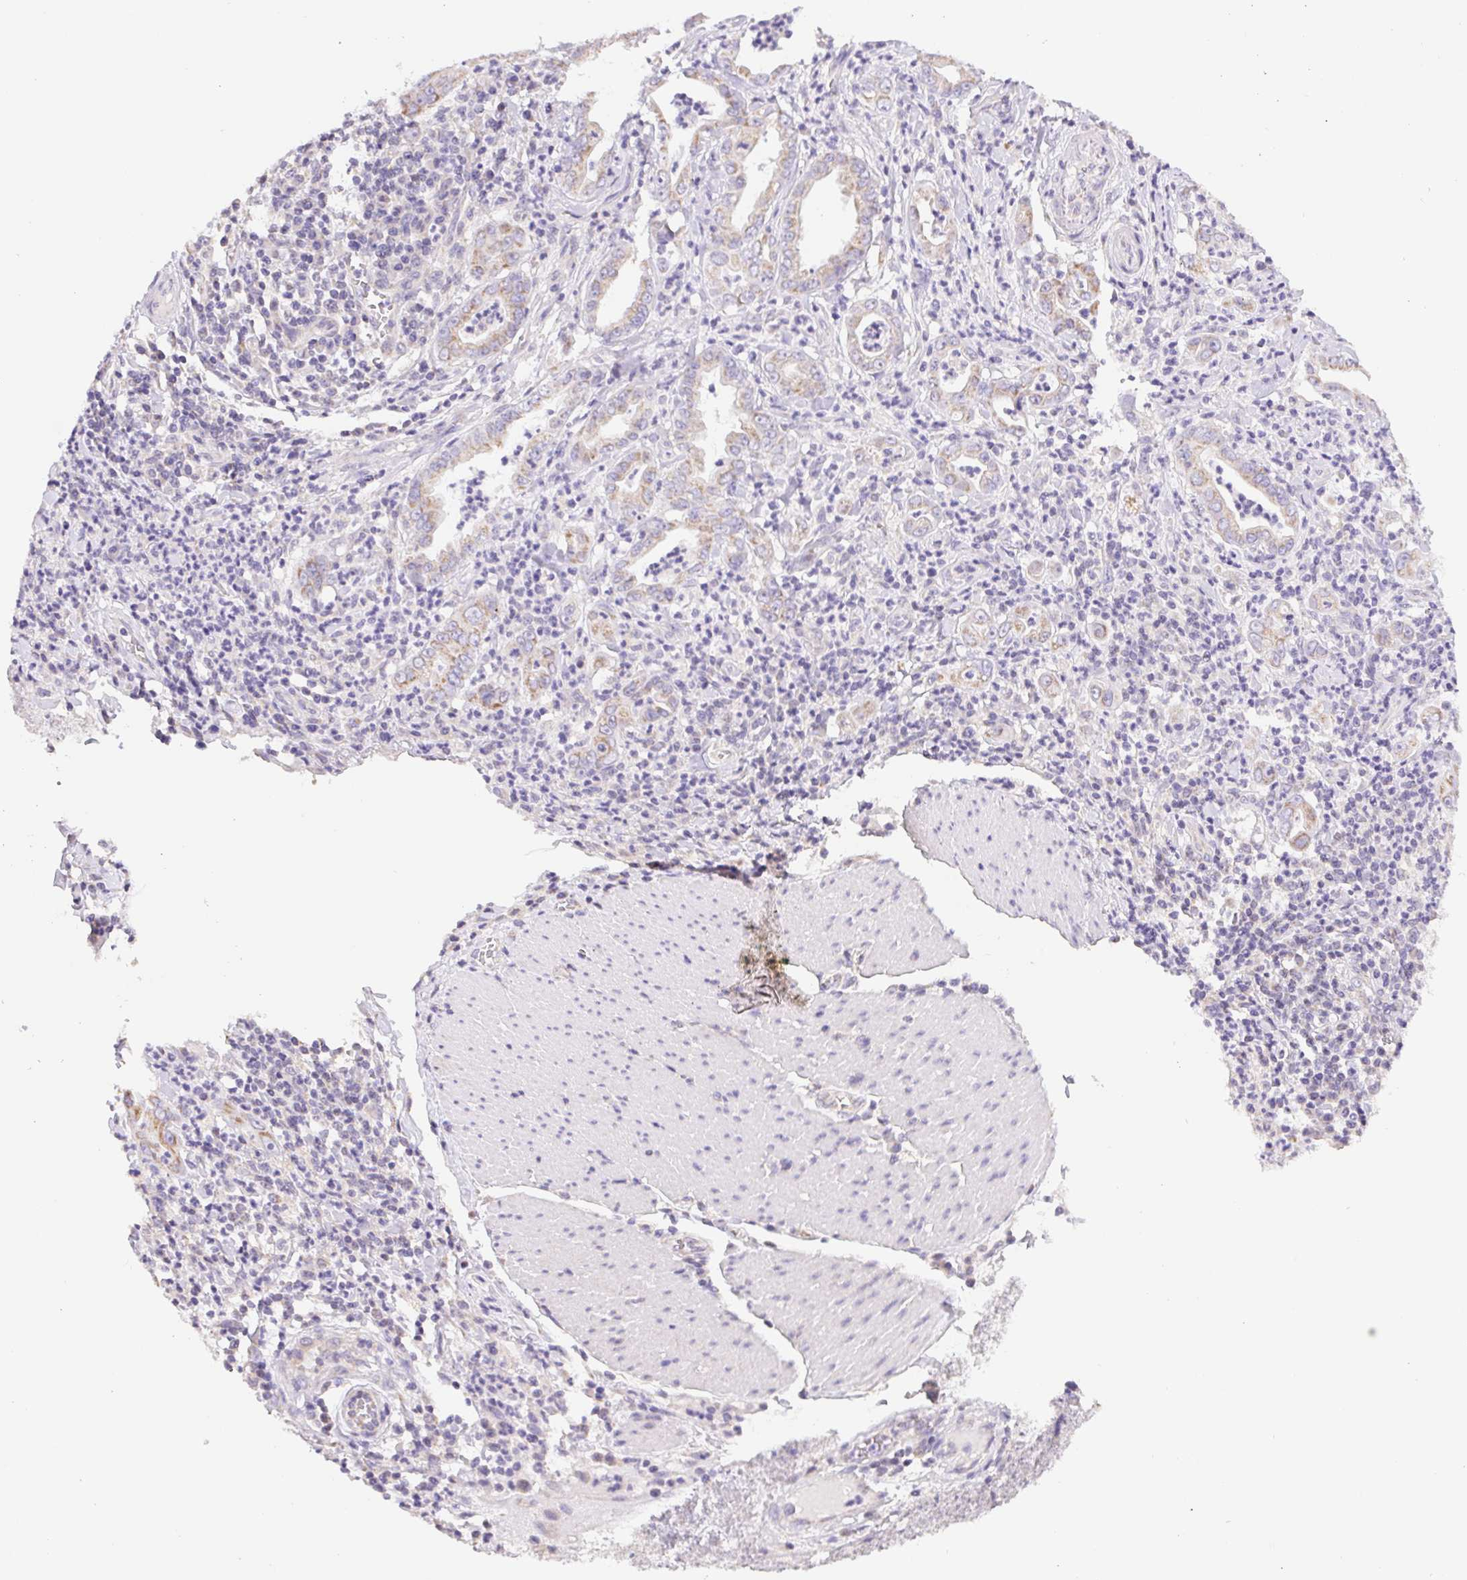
{"staining": {"intensity": "weak", "quantity": "25%-75%", "location": "cytoplasmic/membranous"}, "tissue": "stomach cancer", "cell_type": "Tumor cells", "image_type": "cancer", "snomed": [{"axis": "morphology", "description": "Adenocarcinoma, NOS"}, {"axis": "topography", "description": "Stomach, upper"}], "caption": "Weak cytoplasmic/membranous staining is appreciated in about 25%-75% of tumor cells in adenocarcinoma (stomach). (DAB (3,3'-diaminobenzidine) = brown stain, brightfield microscopy at high magnification).", "gene": "FKBP6", "patient": {"sex": "female", "age": 79}}